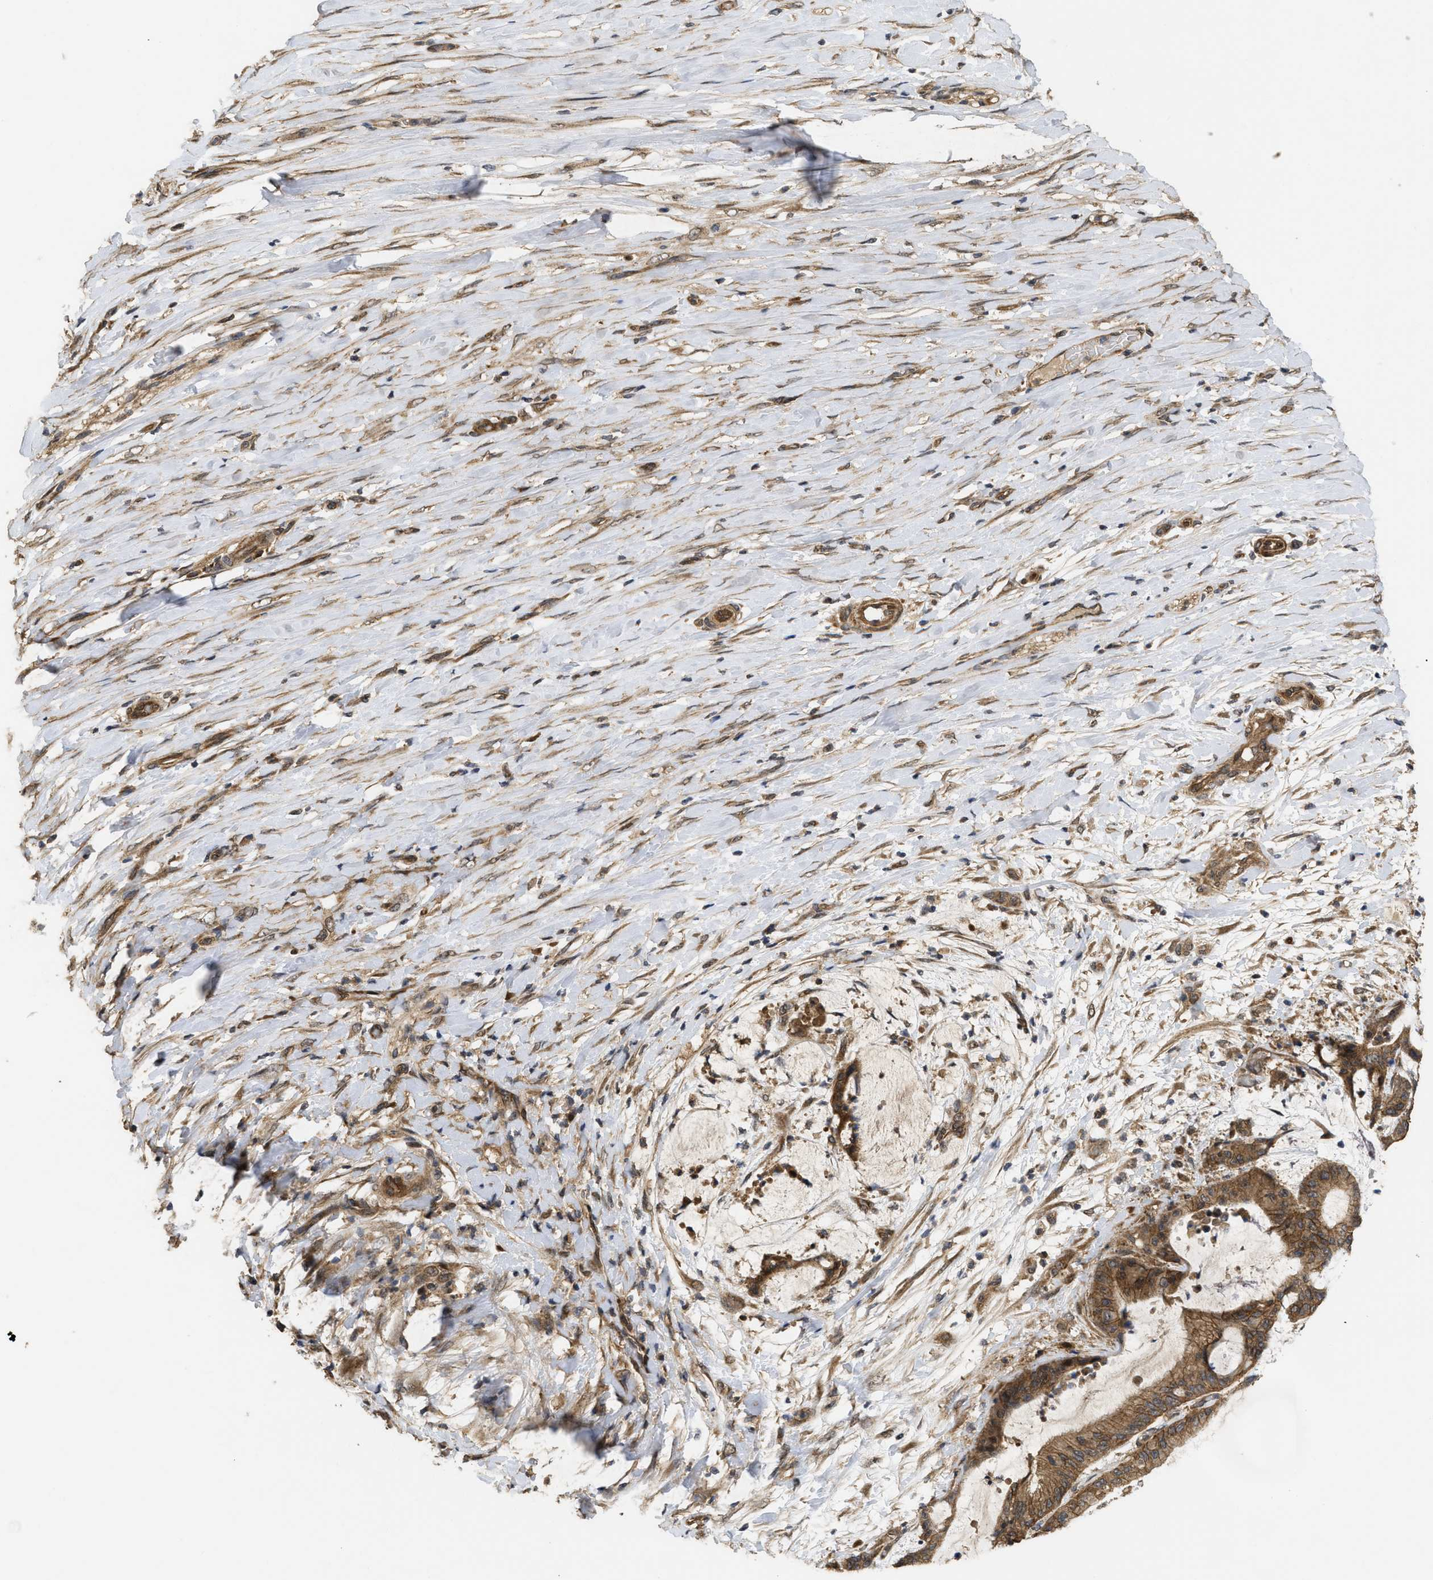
{"staining": {"intensity": "moderate", "quantity": ">75%", "location": "cytoplasmic/membranous"}, "tissue": "liver cancer", "cell_type": "Tumor cells", "image_type": "cancer", "snomed": [{"axis": "morphology", "description": "Cholangiocarcinoma"}, {"axis": "topography", "description": "Liver"}], "caption": "This image exhibits cholangiocarcinoma (liver) stained with immunohistochemistry to label a protein in brown. The cytoplasmic/membranous of tumor cells show moderate positivity for the protein. Nuclei are counter-stained blue.", "gene": "FZD6", "patient": {"sex": "female", "age": 73}}